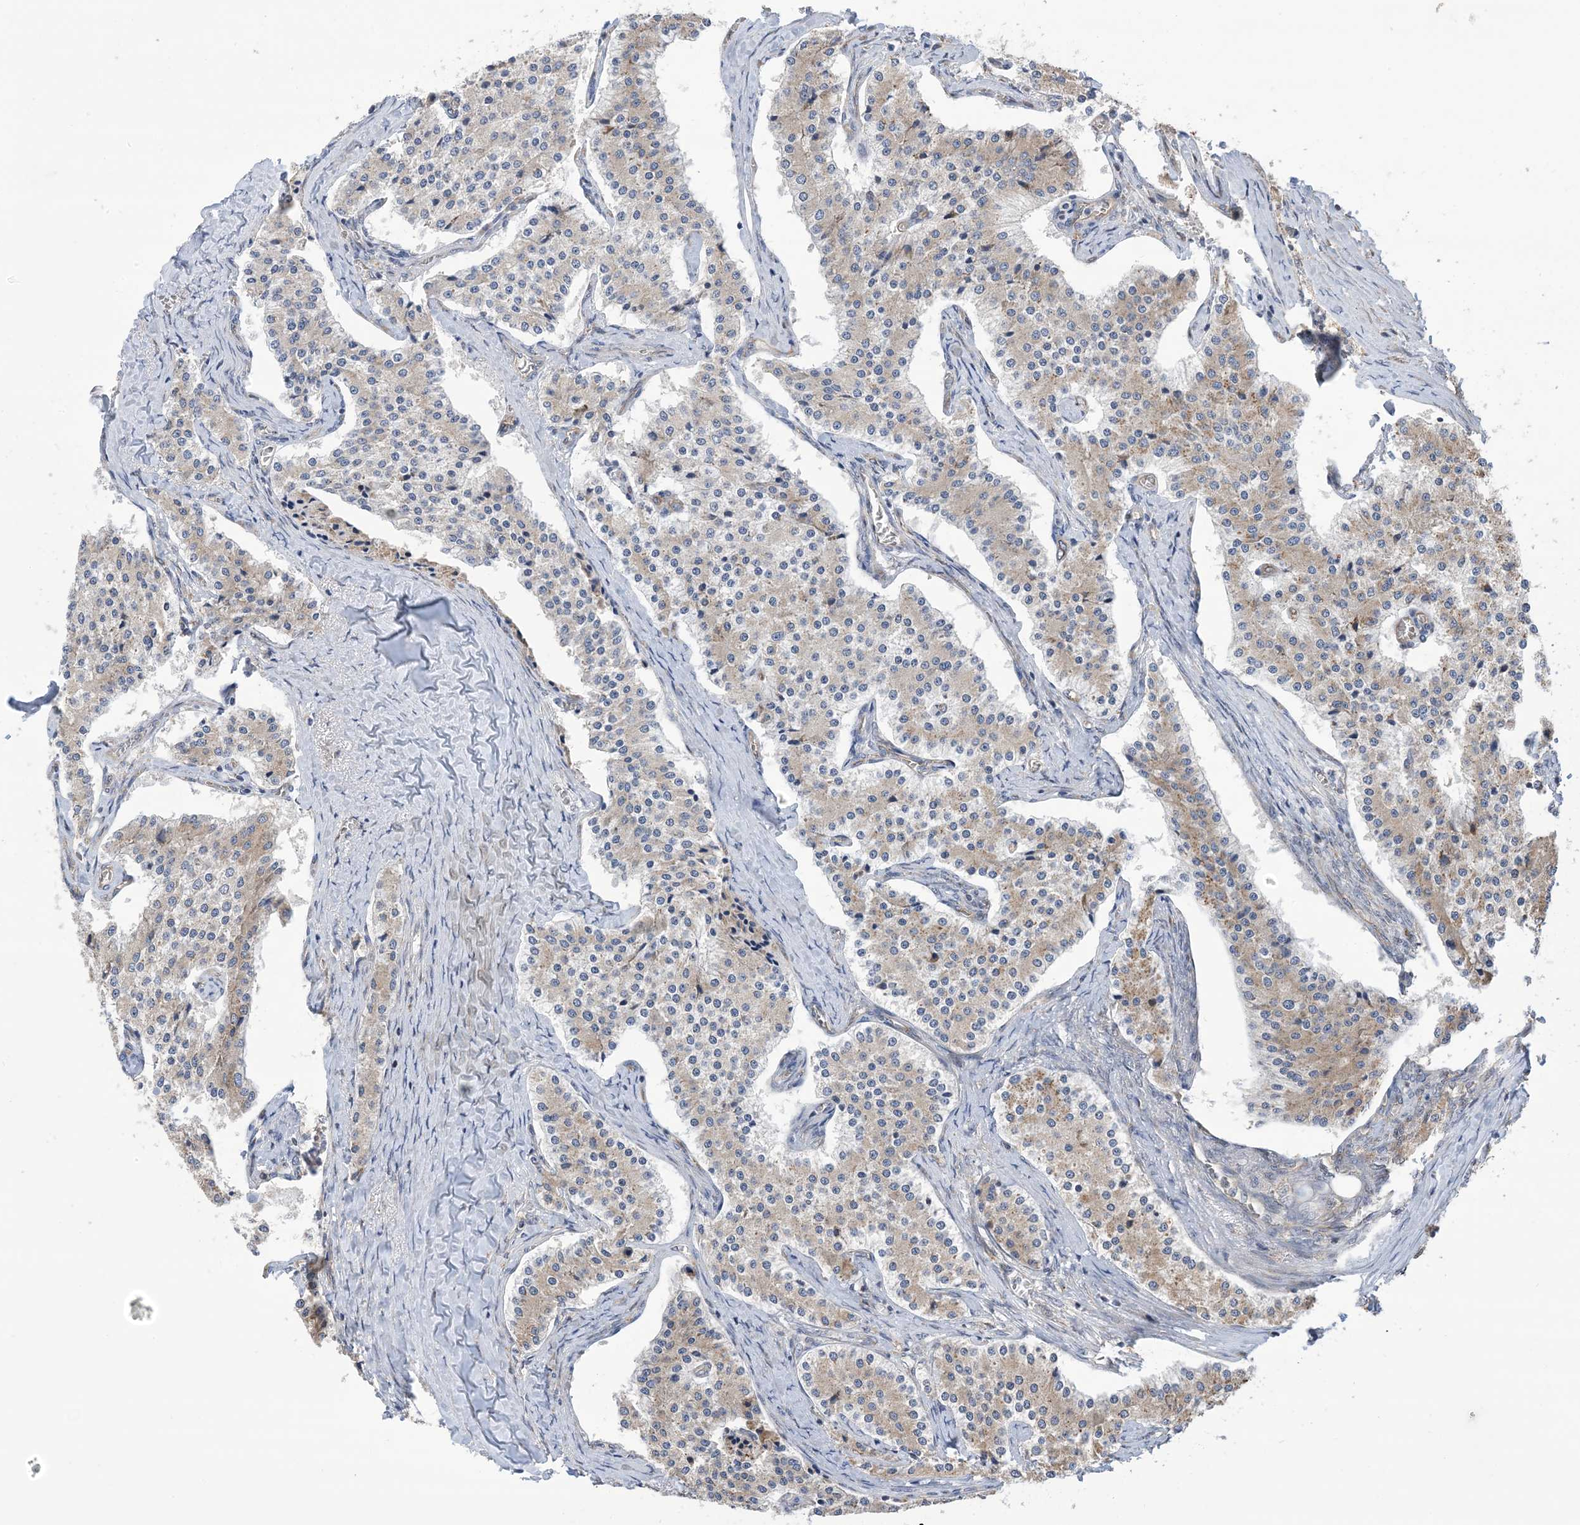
{"staining": {"intensity": "weak", "quantity": "<25%", "location": "cytoplasmic/membranous"}, "tissue": "carcinoid", "cell_type": "Tumor cells", "image_type": "cancer", "snomed": [{"axis": "morphology", "description": "Carcinoid, malignant, NOS"}, {"axis": "topography", "description": "Colon"}], "caption": "An image of human malignant carcinoid is negative for staining in tumor cells.", "gene": "CLEC16A", "patient": {"sex": "female", "age": 52}}